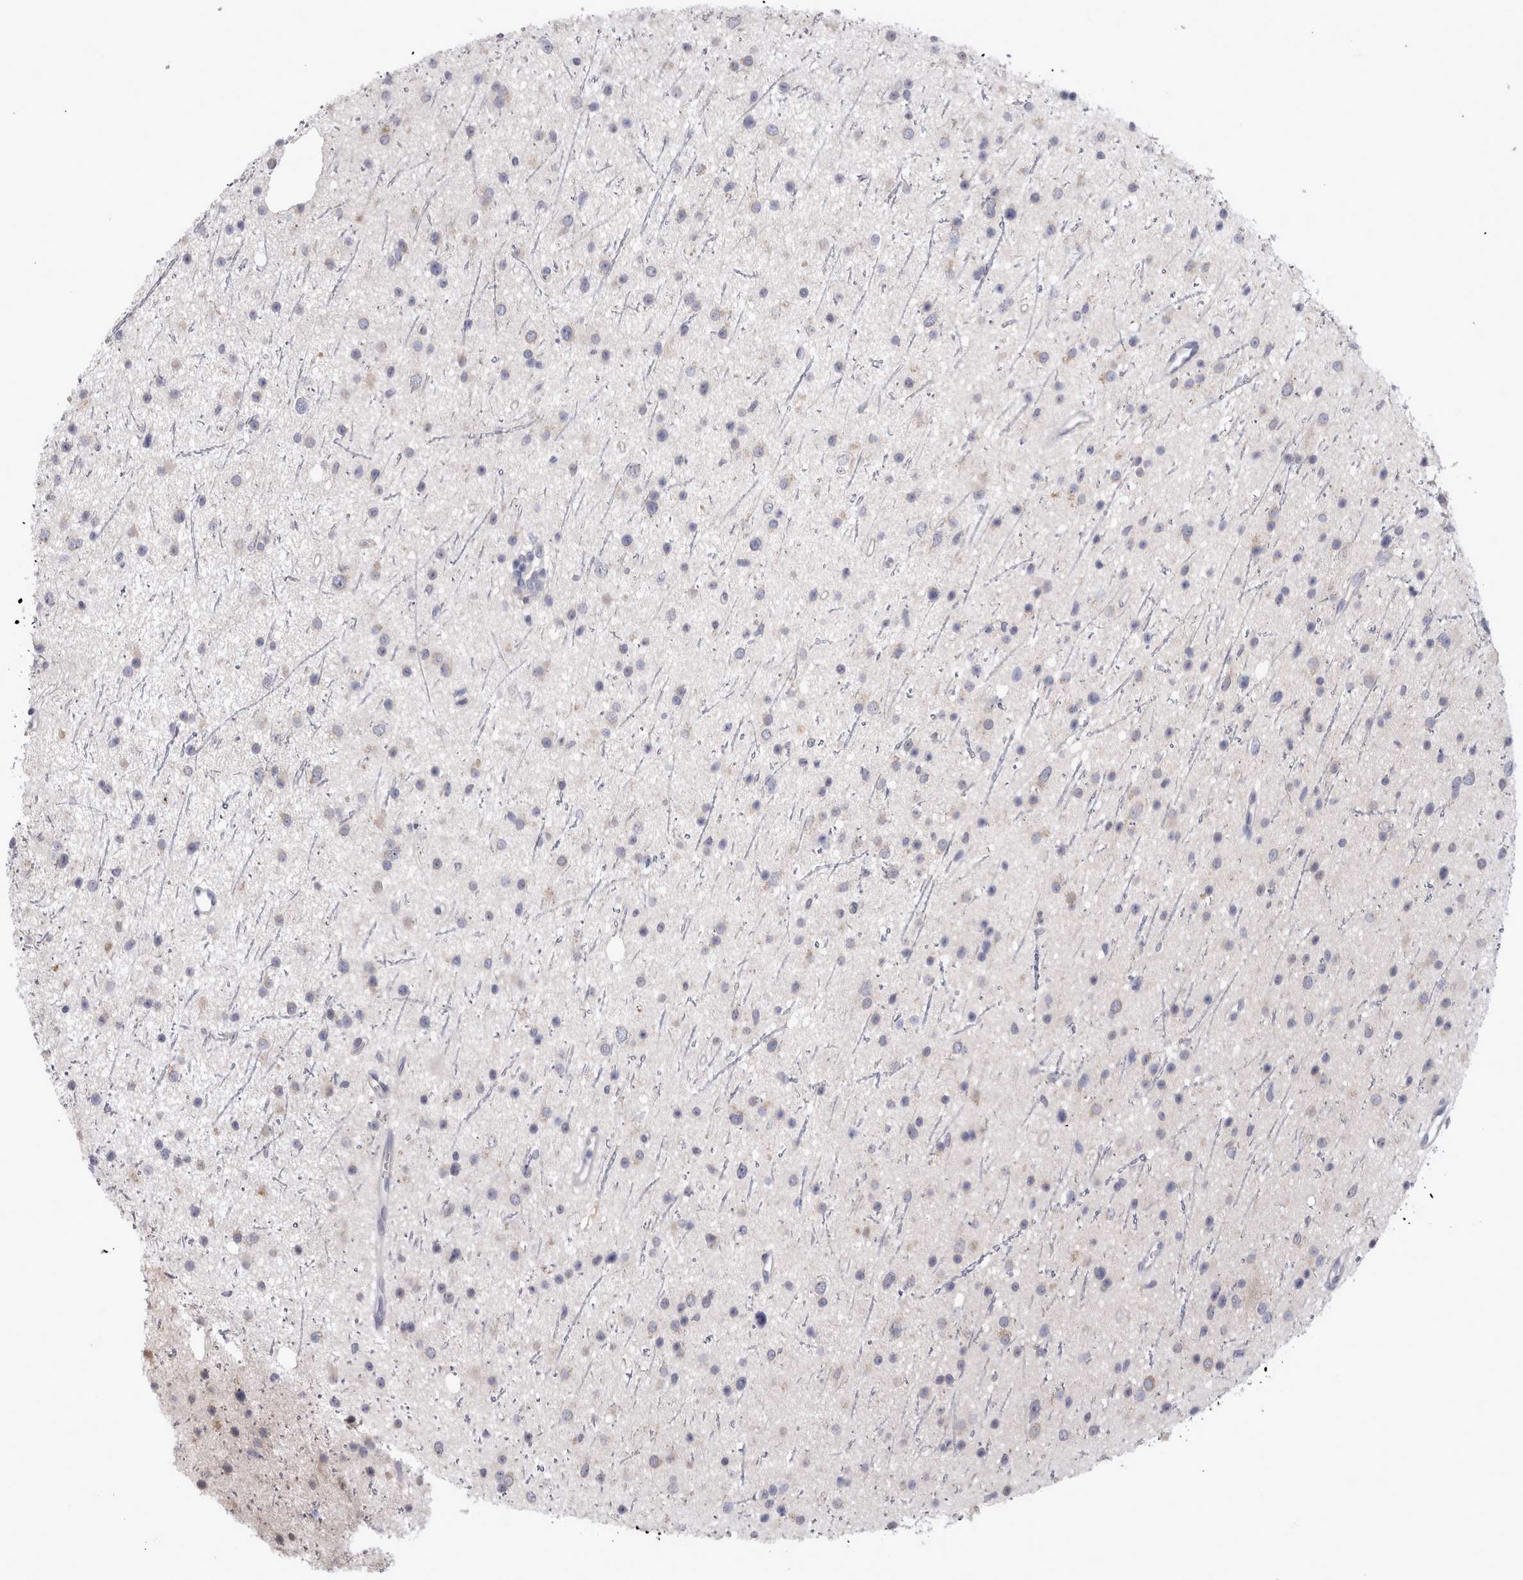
{"staining": {"intensity": "negative", "quantity": "none", "location": "none"}, "tissue": "glioma", "cell_type": "Tumor cells", "image_type": "cancer", "snomed": [{"axis": "morphology", "description": "Glioma, malignant, Low grade"}, {"axis": "topography", "description": "Cerebral cortex"}], "caption": "High power microscopy image of an immunohistochemistry (IHC) image of glioma, revealing no significant staining in tumor cells. (DAB immunohistochemistry (IHC) with hematoxylin counter stain).", "gene": "LRRC40", "patient": {"sex": "female", "age": 39}}